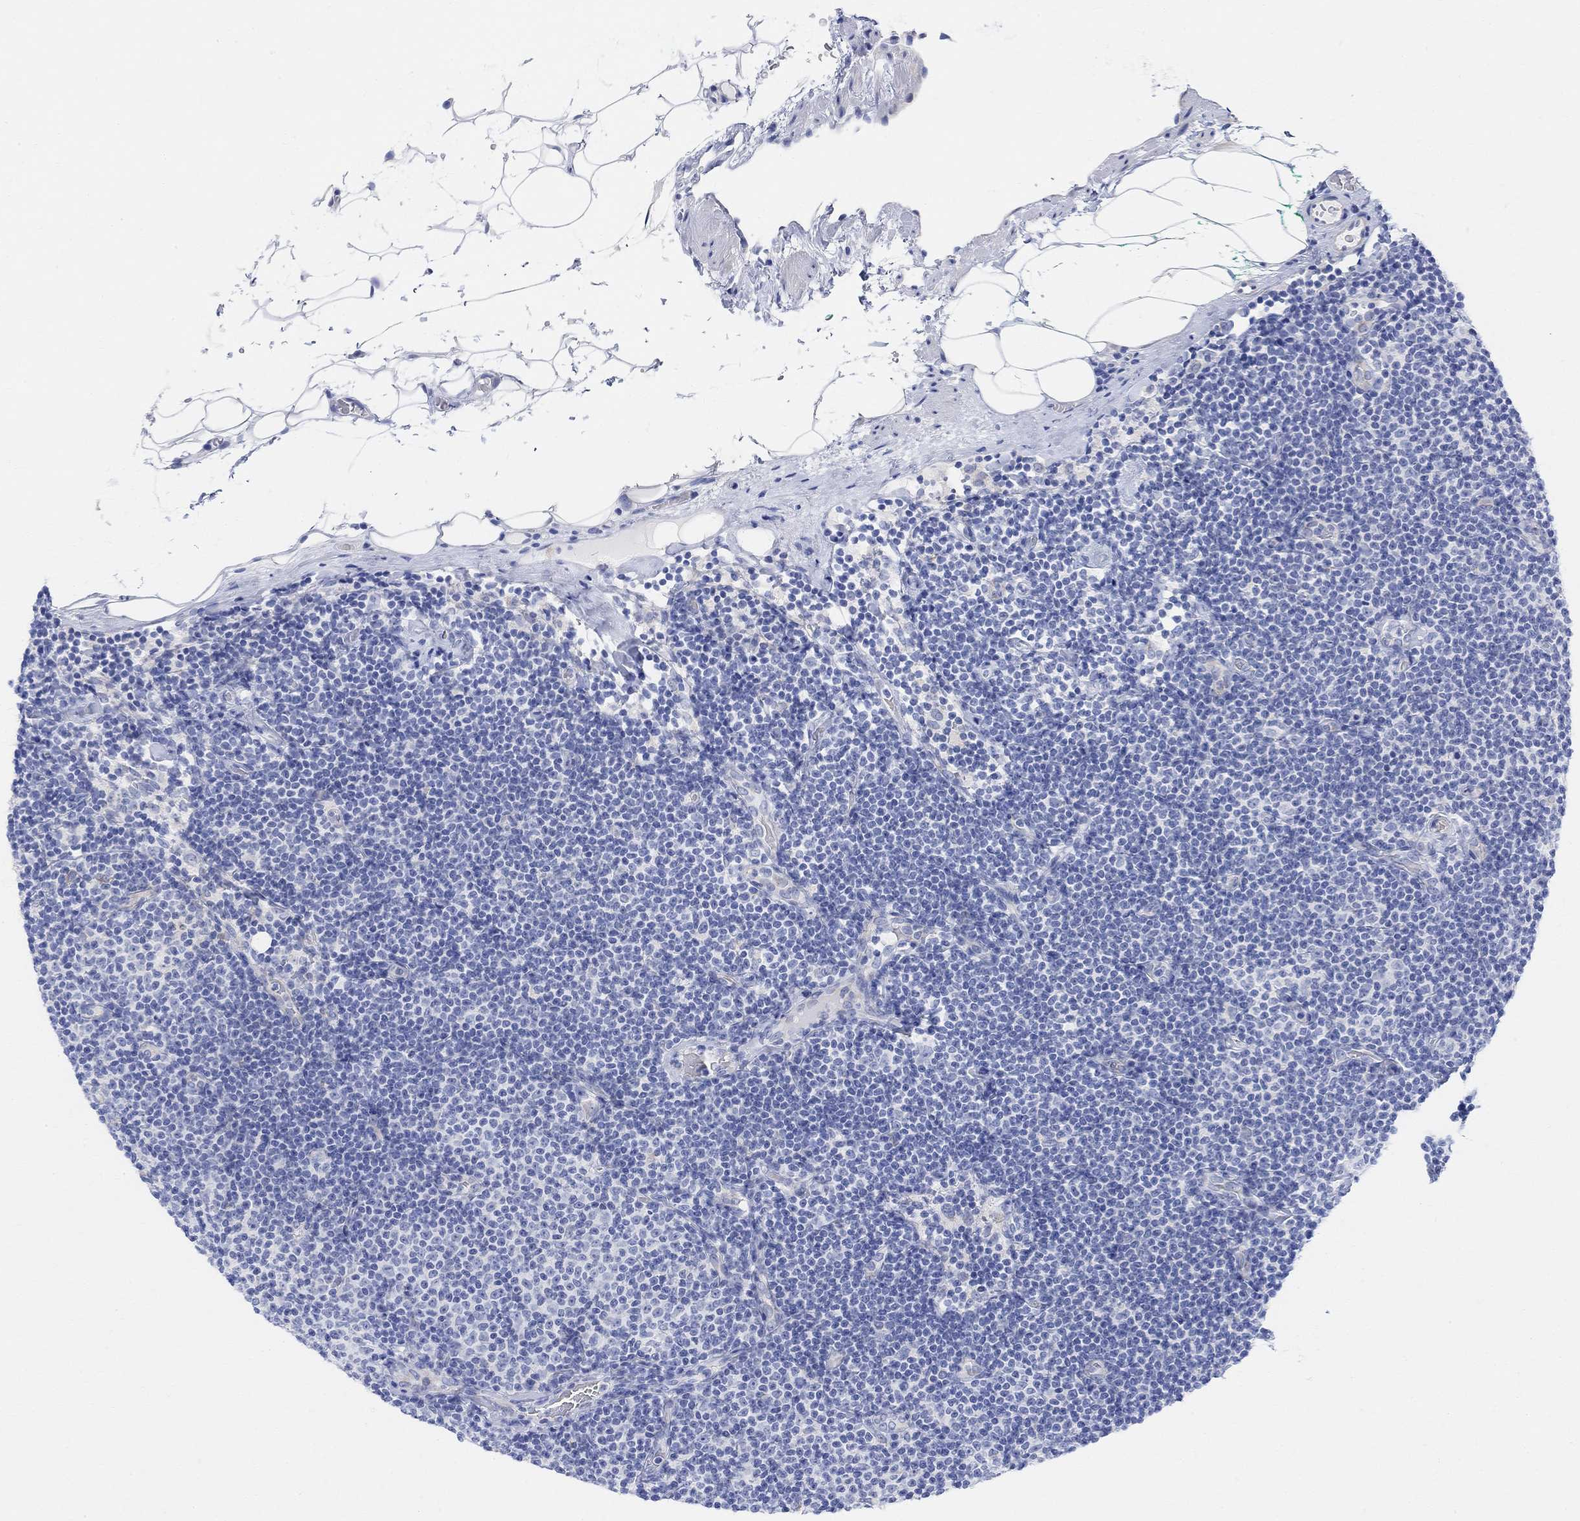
{"staining": {"intensity": "negative", "quantity": "none", "location": "none"}, "tissue": "lymphoma", "cell_type": "Tumor cells", "image_type": "cancer", "snomed": [{"axis": "morphology", "description": "Malignant lymphoma, non-Hodgkin's type, Low grade"}, {"axis": "topography", "description": "Lymph node"}], "caption": "High power microscopy image of an immunohistochemistry (IHC) photomicrograph of lymphoma, revealing no significant expression in tumor cells. The staining was performed using DAB to visualize the protein expression in brown, while the nuclei were stained in blue with hematoxylin (Magnification: 20x).", "gene": "RETNLB", "patient": {"sex": "male", "age": 81}}